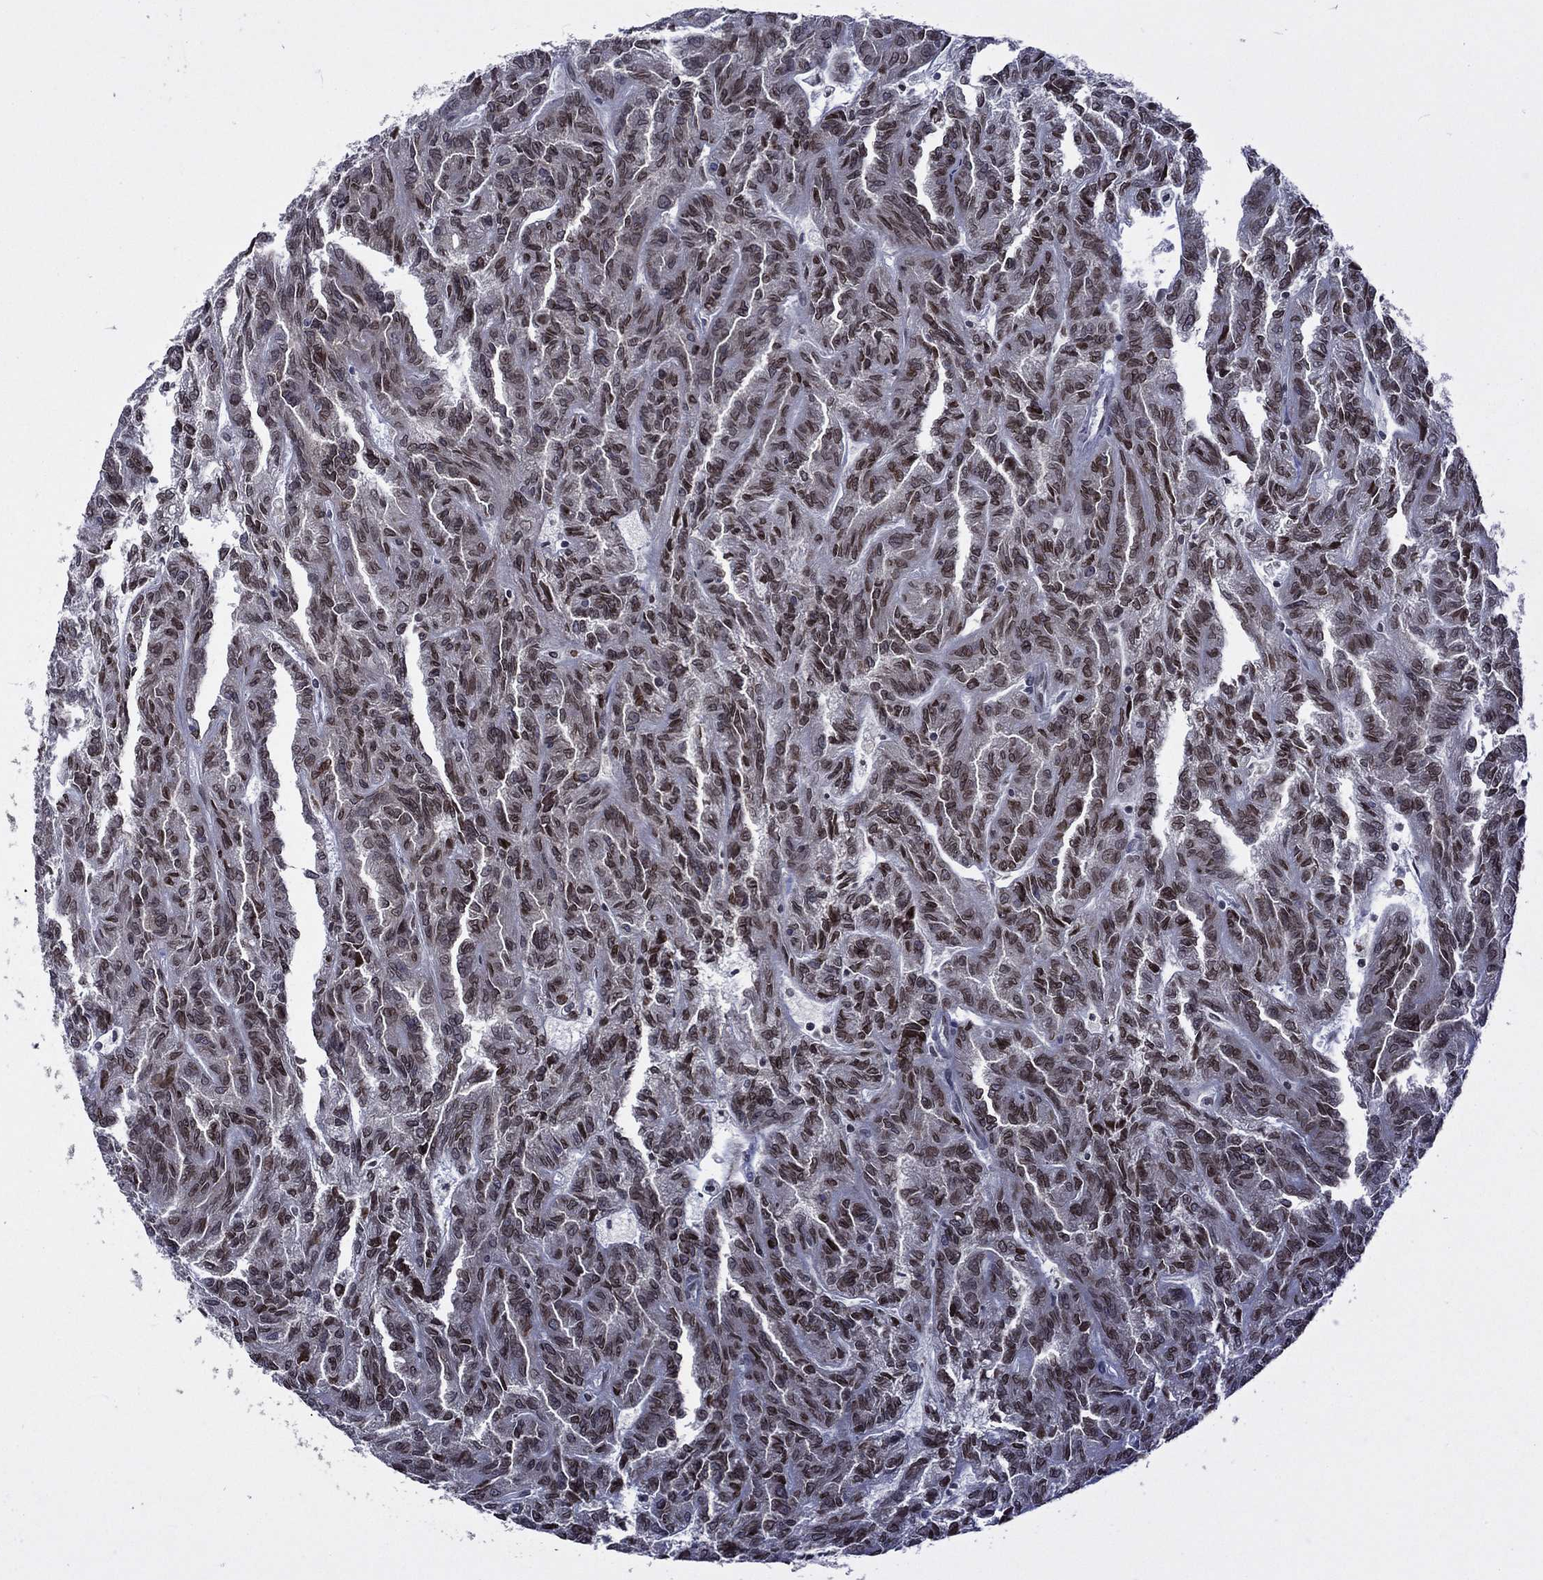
{"staining": {"intensity": "moderate", "quantity": "25%-75%", "location": "nuclear"}, "tissue": "renal cancer", "cell_type": "Tumor cells", "image_type": "cancer", "snomed": [{"axis": "morphology", "description": "Adenocarcinoma, NOS"}, {"axis": "topography", "description": "Kidney"}], "caption": "There is medium levels of moderate nuclear expression in tumor cells of renal adenocarcinoma, as demonstrated by immunohistochemical staining (brown color).", "gene": "CETN3", "patient": {"sex": "male", "age": 79}}